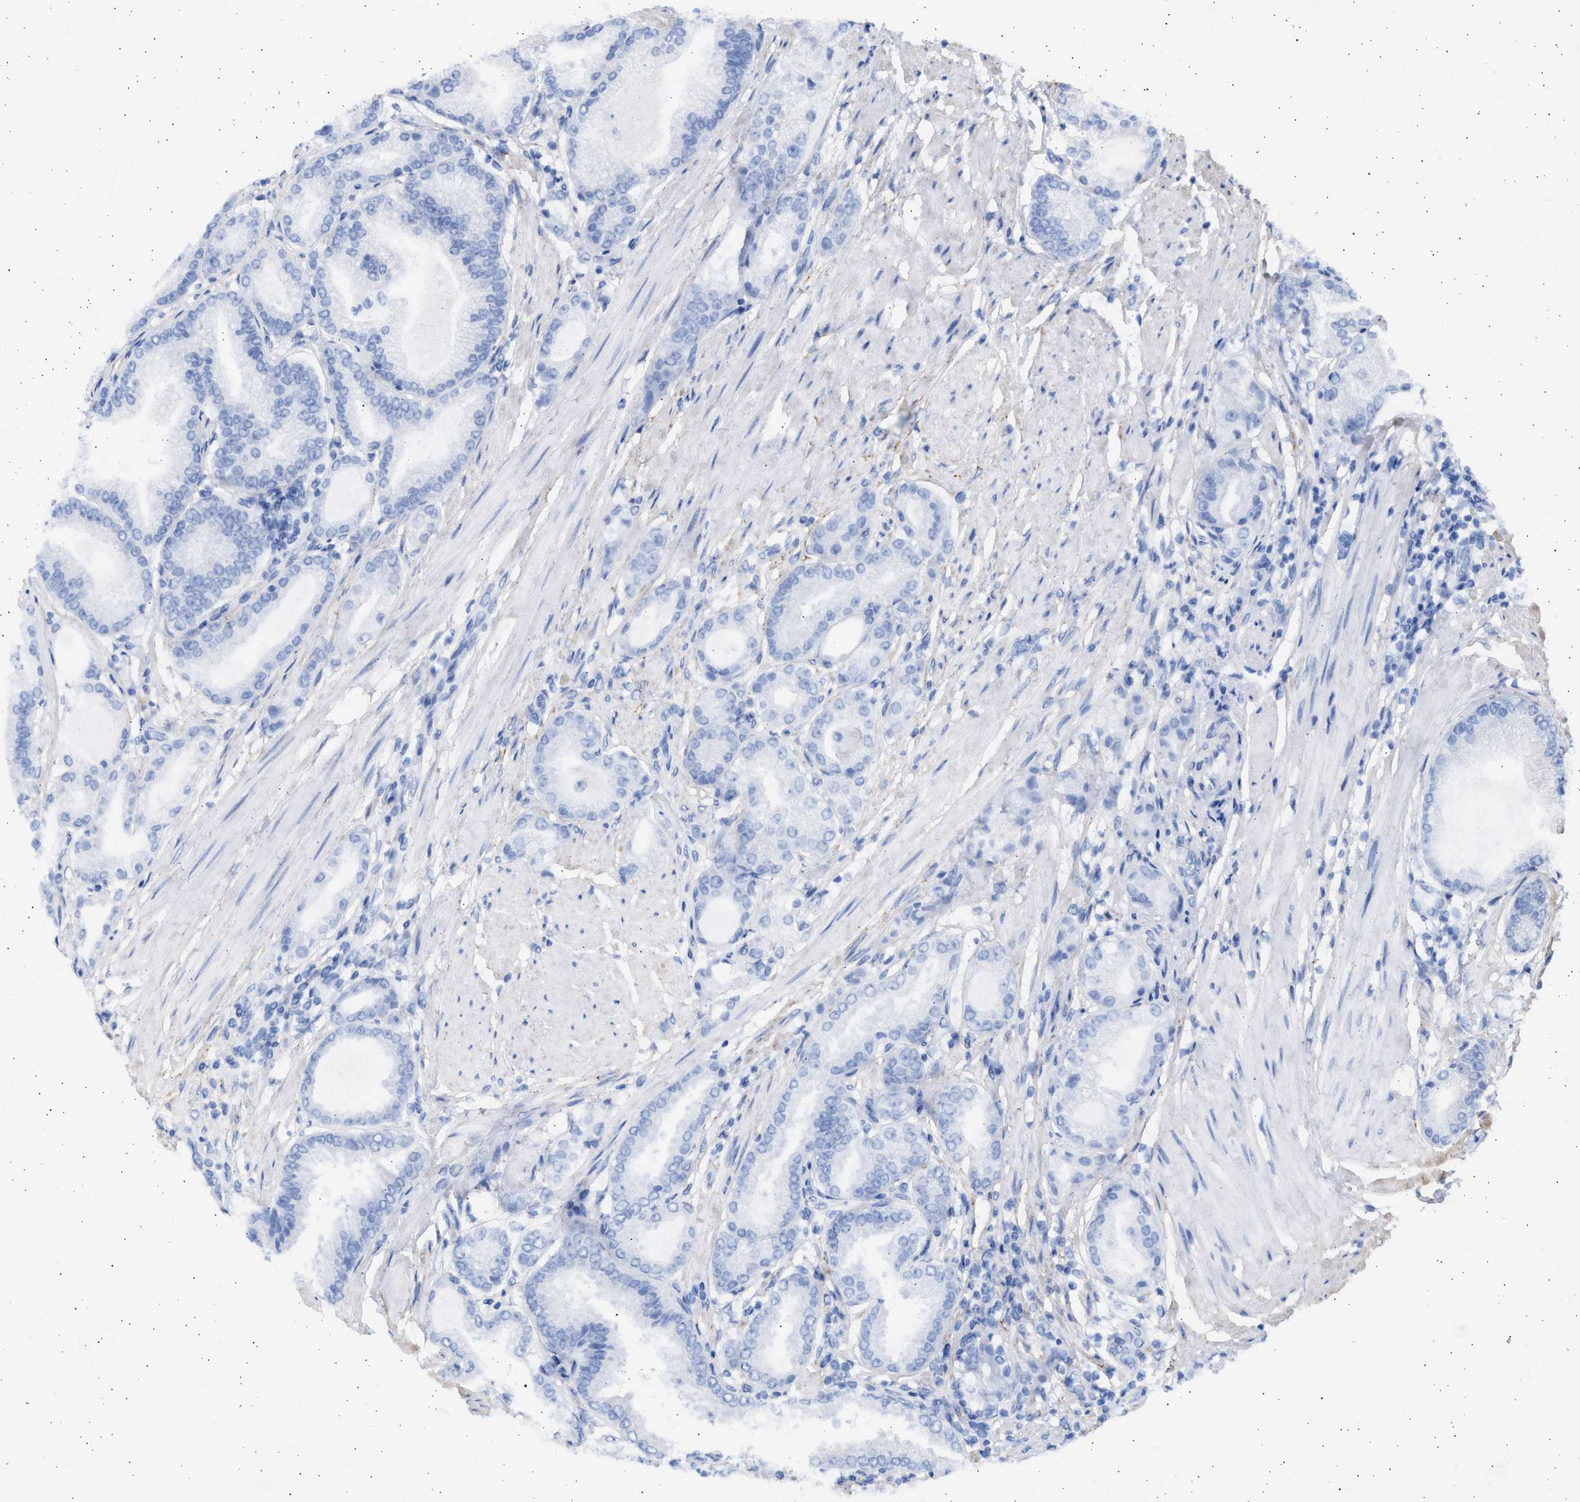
{"staining": {"intensity": "negative", "quantity": "none", "location": "none"}, "tissue": "prostate cancer", "cell_type": "Tumor cells", "image_type": "cancer", "snomed": [{"axis": "morphology", "description": "Adenocarcinoma, High grade"}, {"axis": "topography", "description": "Prostate"}], "caption": "This histopathology image is of prostate adenocarcinoma (high-grade) stained with immunohistochemistry (IHC) to label a protein in brown with the nuclei are counter-stained blue. There is no staining in tumor cells. Brightfield microscopy of immunohistochemistry stained with DAB (3,3'-diaminobenzidine) (brown) and hematoxylin (blue), captured at high magnification.", "gene": "NBR1", "patient": {"sex": "male", "age": 50}}